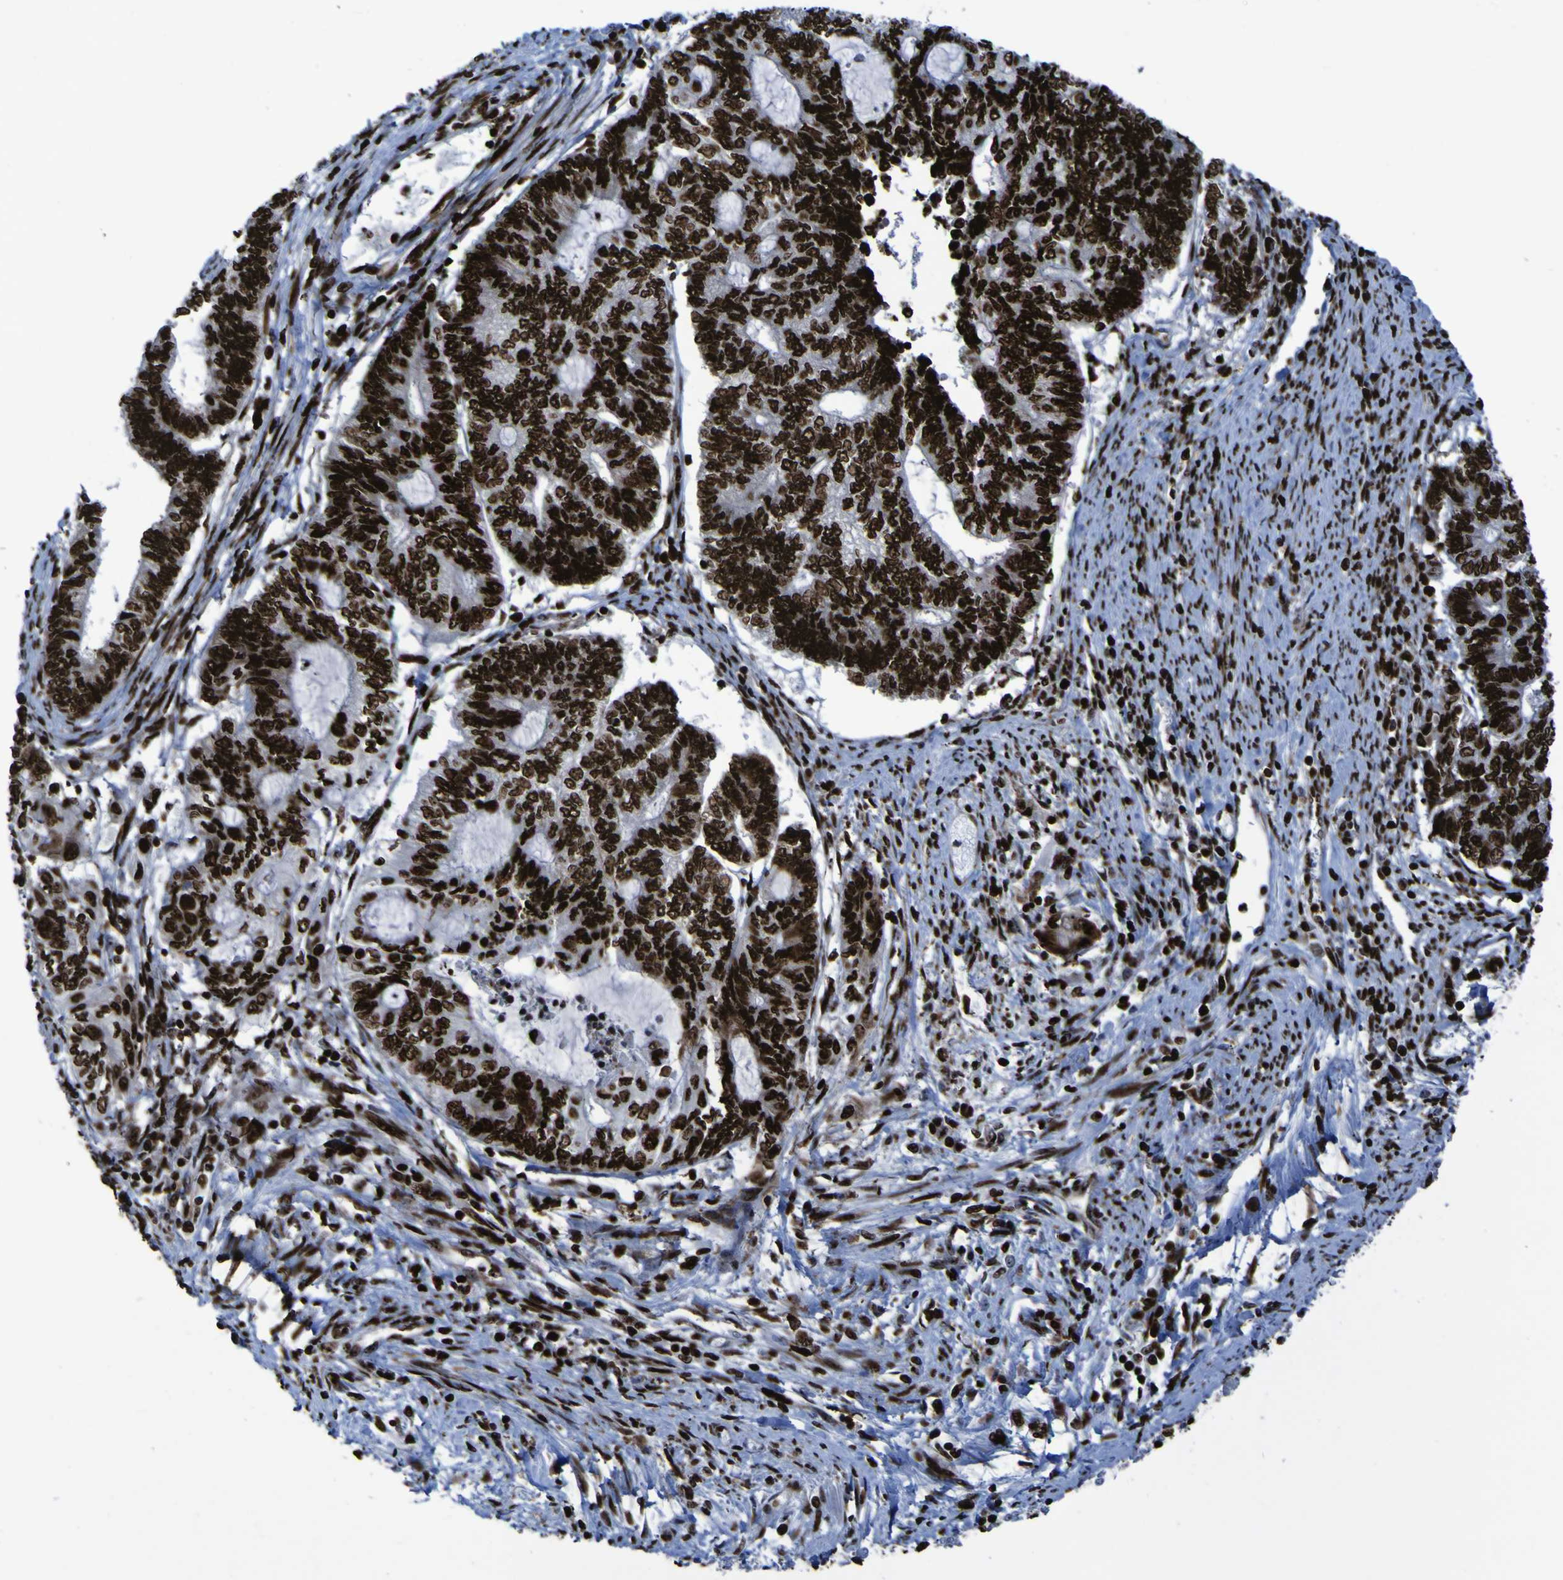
{"staining": {"intensity": "strong", "quantity": ">75%", "location": "nuclear"}, "tissue": "endometrial cancer", "cell_type": "Tumor cells", "image_type": "cancer", "snomed": [{"axis": "morphology", "description": "Adenocarcinoma, NOS"}, {"axis": "topography", "description": "Uterus"}, {"axis": "topography", "description": "Endometrium"}], "caption": "Strong nuclear expression for a protein is identified in approximately >75% of tumor cells of endometrial cancer using immunohistochemistry.", "gene": "NPM1", "patient": {"sex": "female", "age": 70}}